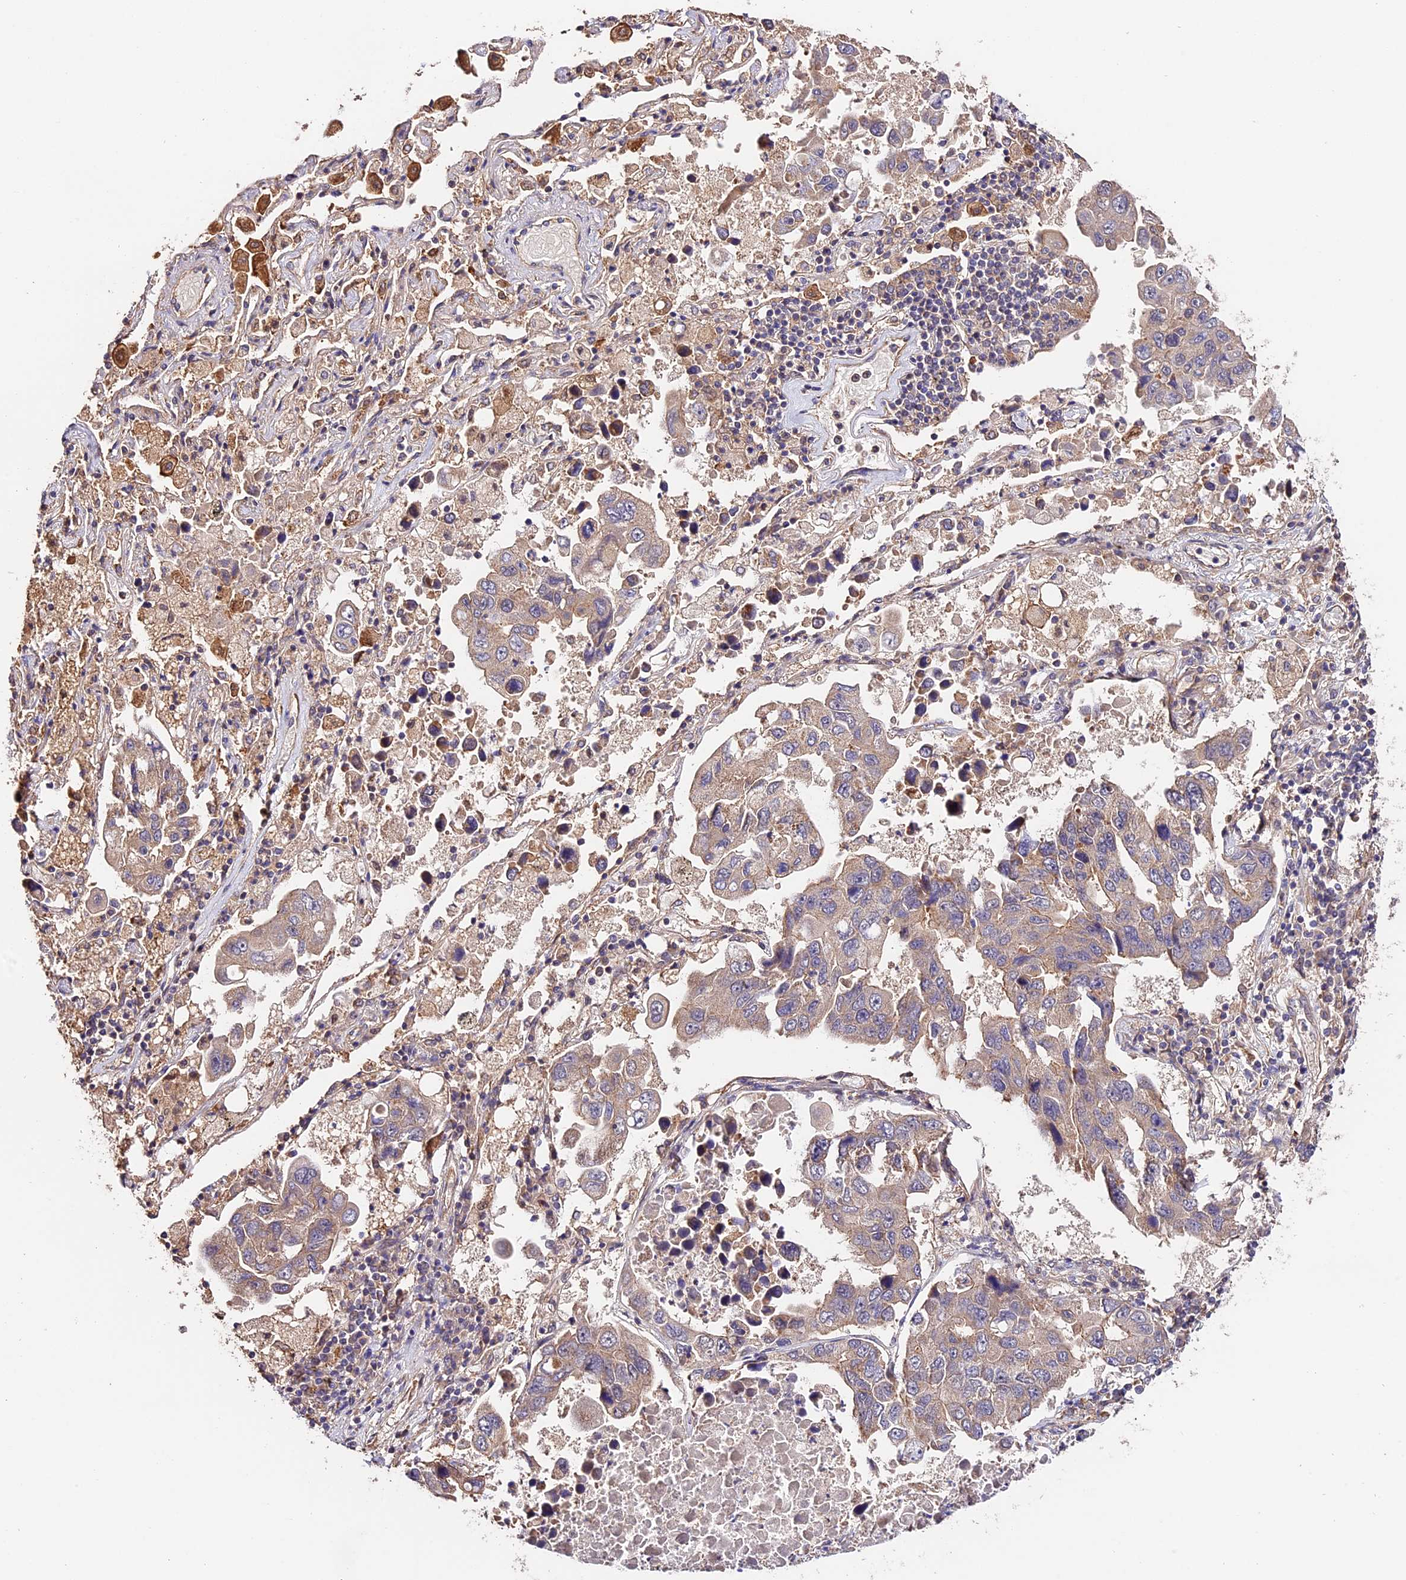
{"staining": {"intensity": "moderate", "quantity": "<25%", "location": "cytoplasmic/membranous"}, "tissue": "lung cancer", "cell_type": "Tumor cells", "image_type": "cancer", "snomed": [{"axis": "morphology", "description": "Adenocarcinoma, NOS"}, {"axis": "topography", "description": "Lung"}], "caption": "Human lung cancer (adenocarcinoma) stained with a brown dye reveals moderate cytoplasmic/membranous positive expression in about <25% of tumor cells.", "gene": "CES3", "patient": {"sex": "male", "age": 64}}